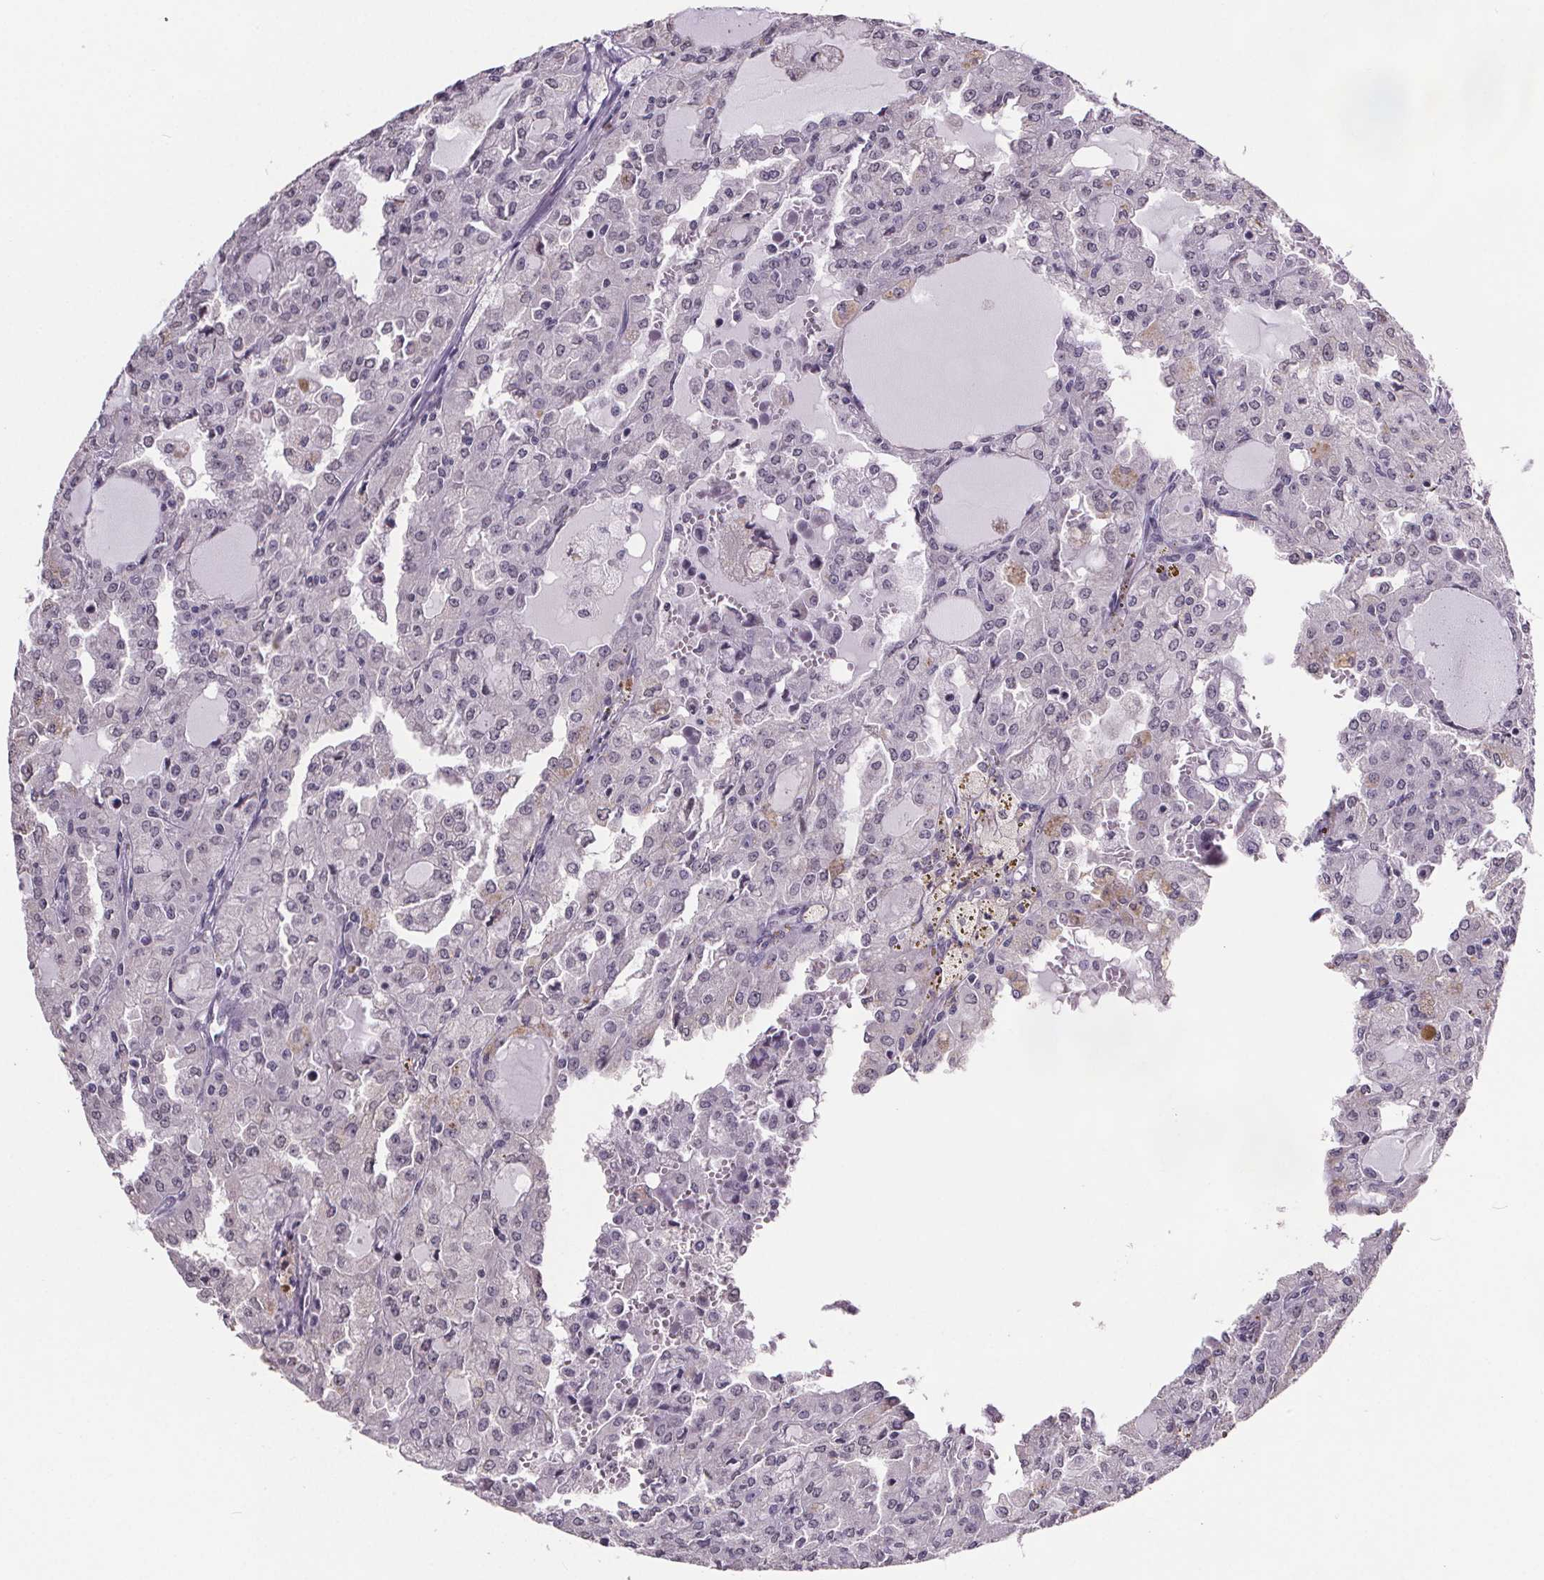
{"staining": {"intensity": "negative", "quantity": "none", "location": "none"}, "tissue": "head and neck cancer", "cell_type": "Tumor cells", "image_type": "cancer", "snomed": [{"axis": "morphology", "description": "Adenocarcinoma, NOS"}, {"axis": "topography", "description": "Head-Neck"}], "caption": "Tumor cells are negative for brown protein staining in head and neck adenocarcinoma.", "gene": "NKX6-1", "patient": {"sex": "male", "age": 64}}